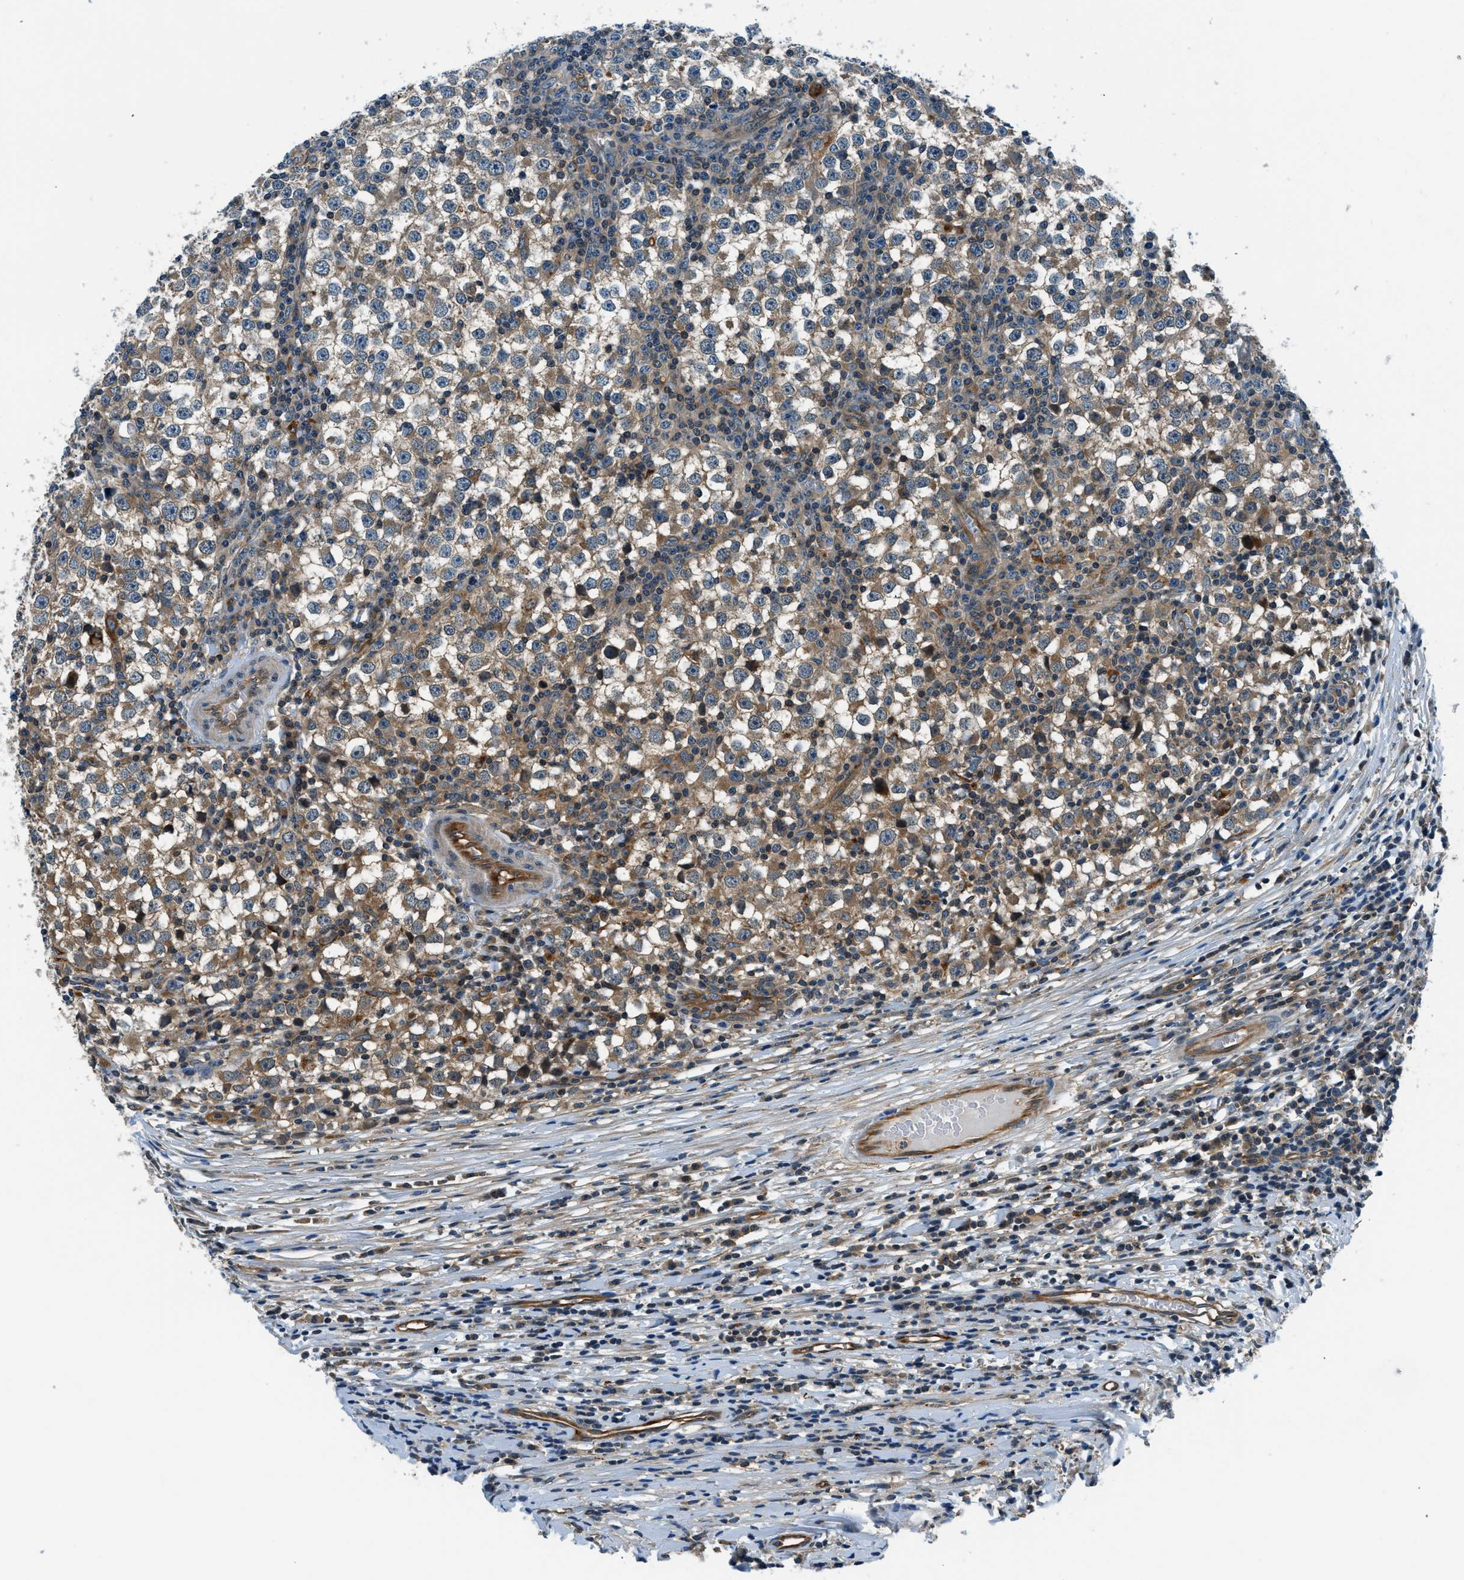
{"staining": {"intensity": "moderate", "quantity": "25%-75%", "location": "cytoplasmic/membranous"}, "tissue": "testis cancer", "cell_type": "Tumor cells", "image_type": "cancer", "snomed": [{"axis": "morphology", "description": "Seminoma, NOS"}, {"axis": "topography", "description": "Testis"}], "caption": "Immunohistochemical staining of testis cancer (seminoma) demonstrates moderate cytoplasmic/membranous protein expression in about 25%-75% of tumor cells.", "gene": "SLC19A2", "patient": {"sex": "male", "age": 65}}